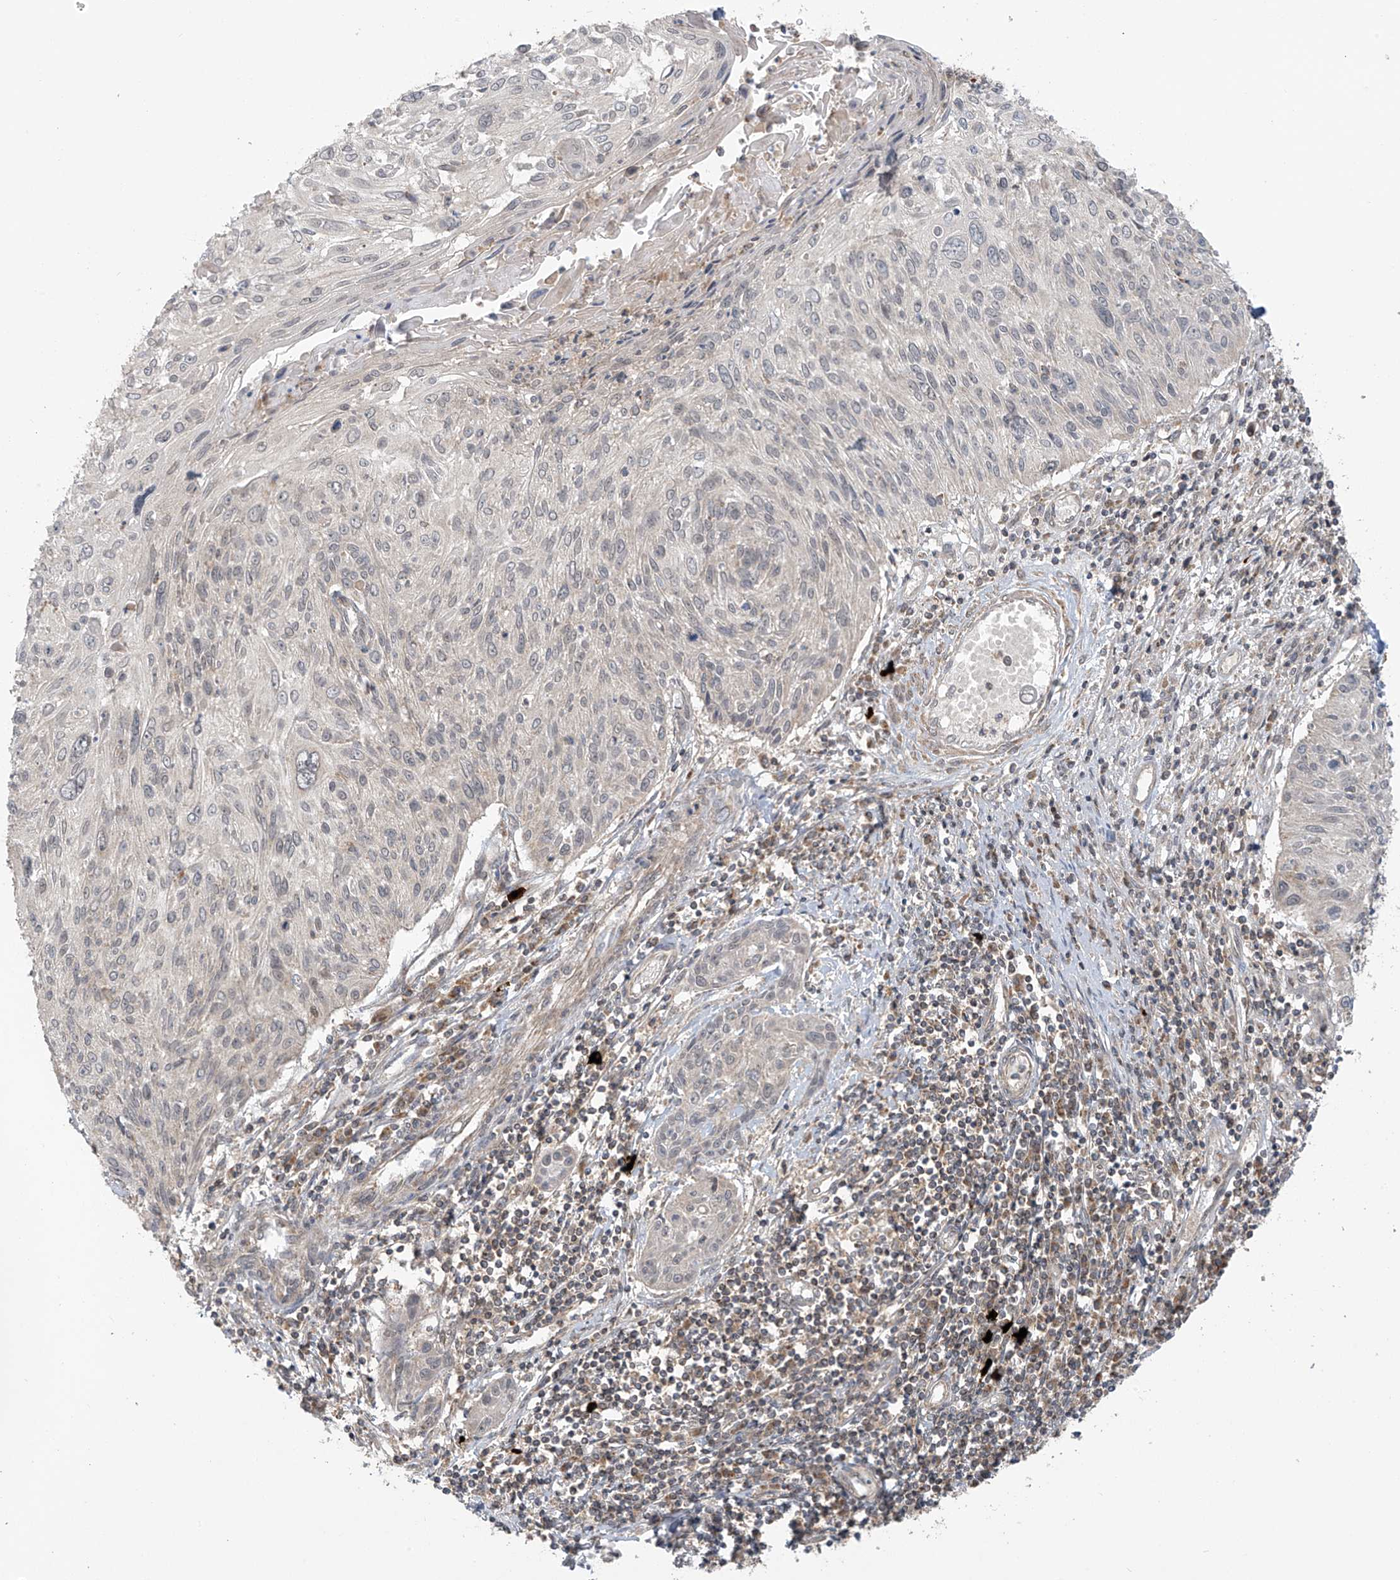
{"staining": {"intensity": "negative", "quantity": "none", "location": "none"}, "tissue": "cervical cancer", "cell_type": "Tumor cells", "image_type": "cancer", "snomed": [{"axis": "morphology", "description": "Squamous cell carcinoma, NOS"}, {"axis": "topography", "description": "Cervix"}], "caption": "There is no significant expression in tumor cells of cervical cancer. (DAB IHC visualized using brightfield microscopy, high magnification).", "gene": "HDDC2", "patient": {"sex": "female", "age": 51}}